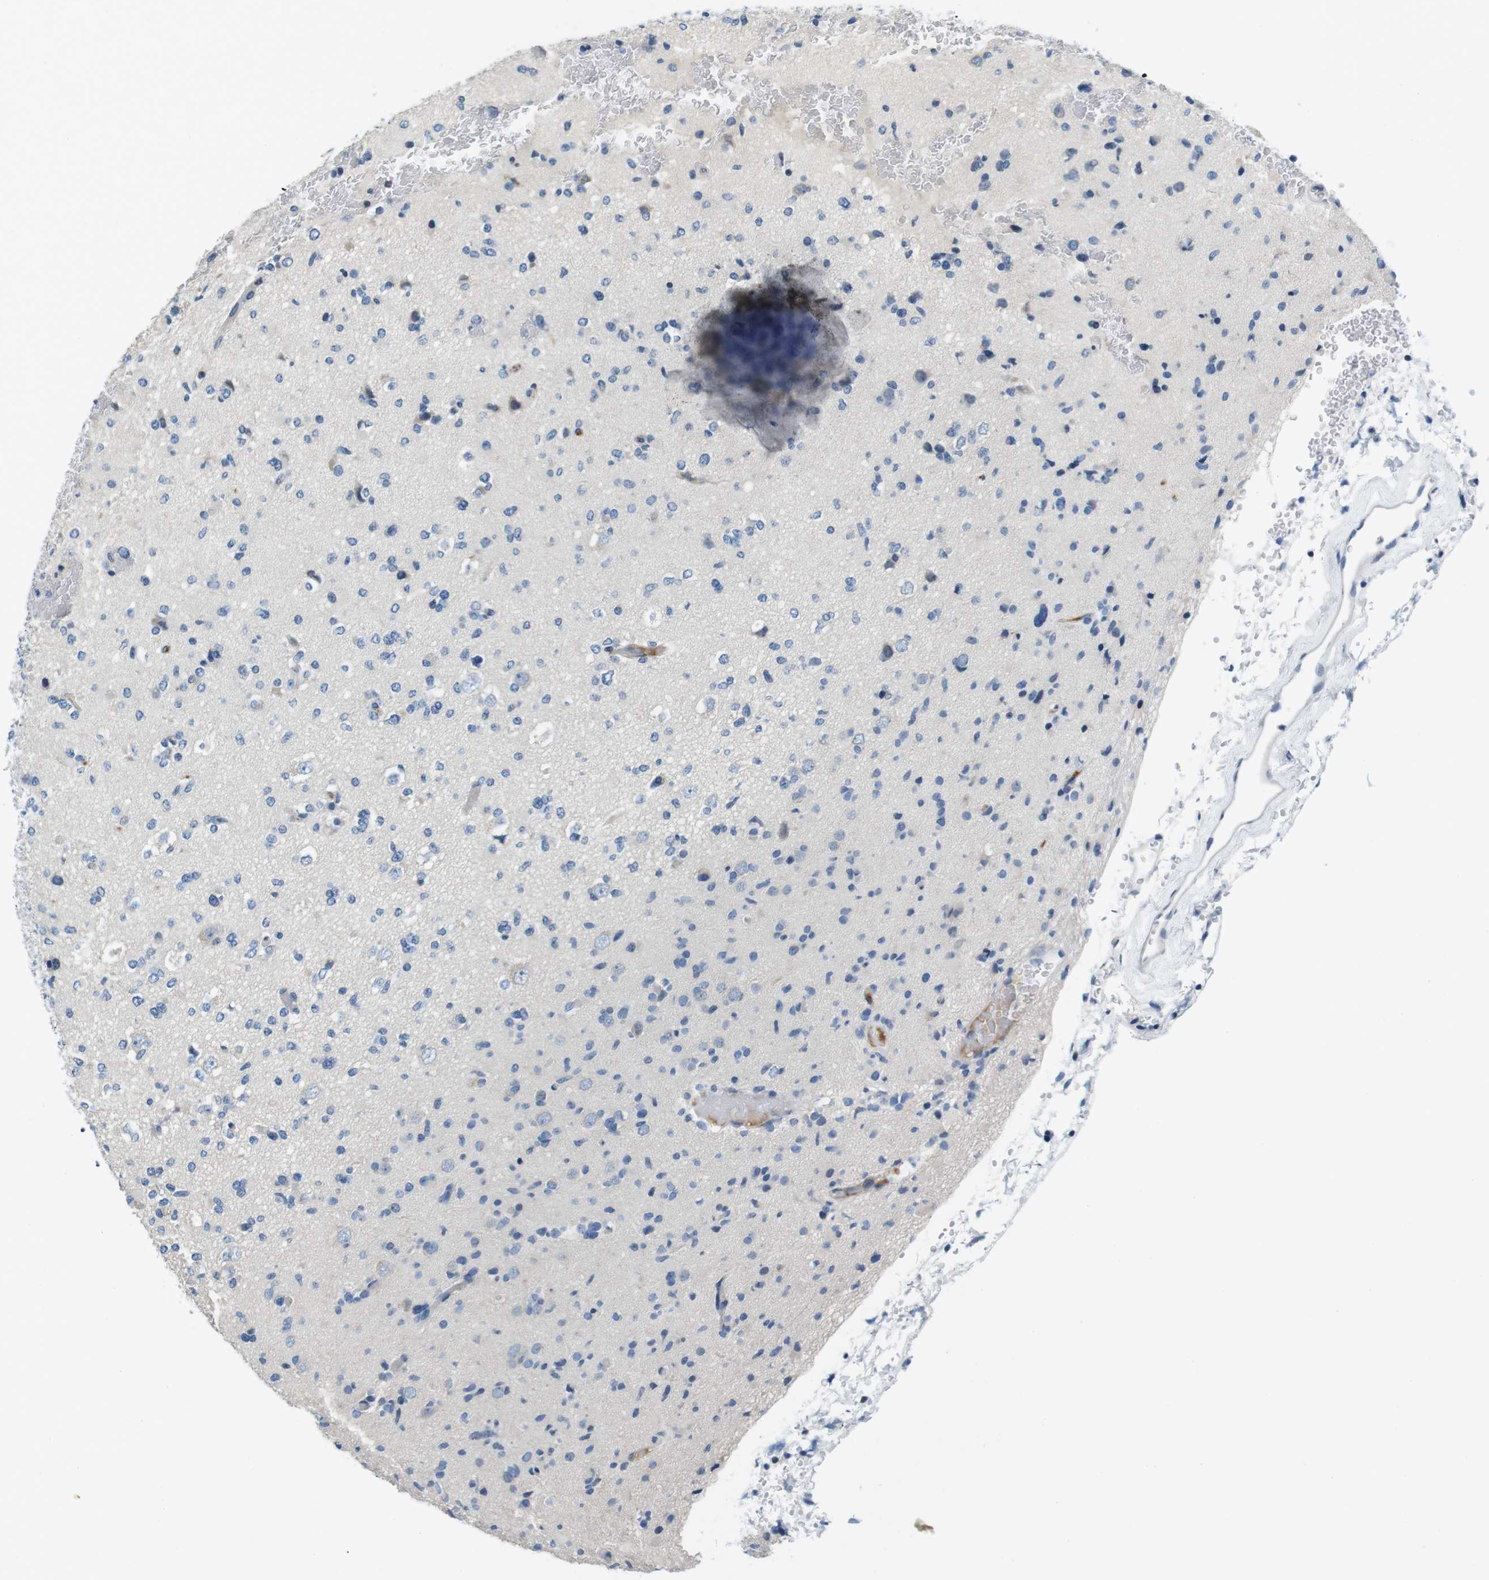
{"staining": {"intensity": "negative", "quantity": "none", "location": "none"}, "tissue": "glioma", "cell_type": "Tumor cells", "image_type": "cancer", "snomed": [{"axis": "morphology", "description": "Glioma, malignant, Low grade"}, {"axis": "topography", "description": "Brain"}], "caption": "Image shows no protein staining in tumor cells of malignant glioma (low-grade) tissue.", "gene": "KCNJ5", "patient": {"sex": "female", "age": 22}}